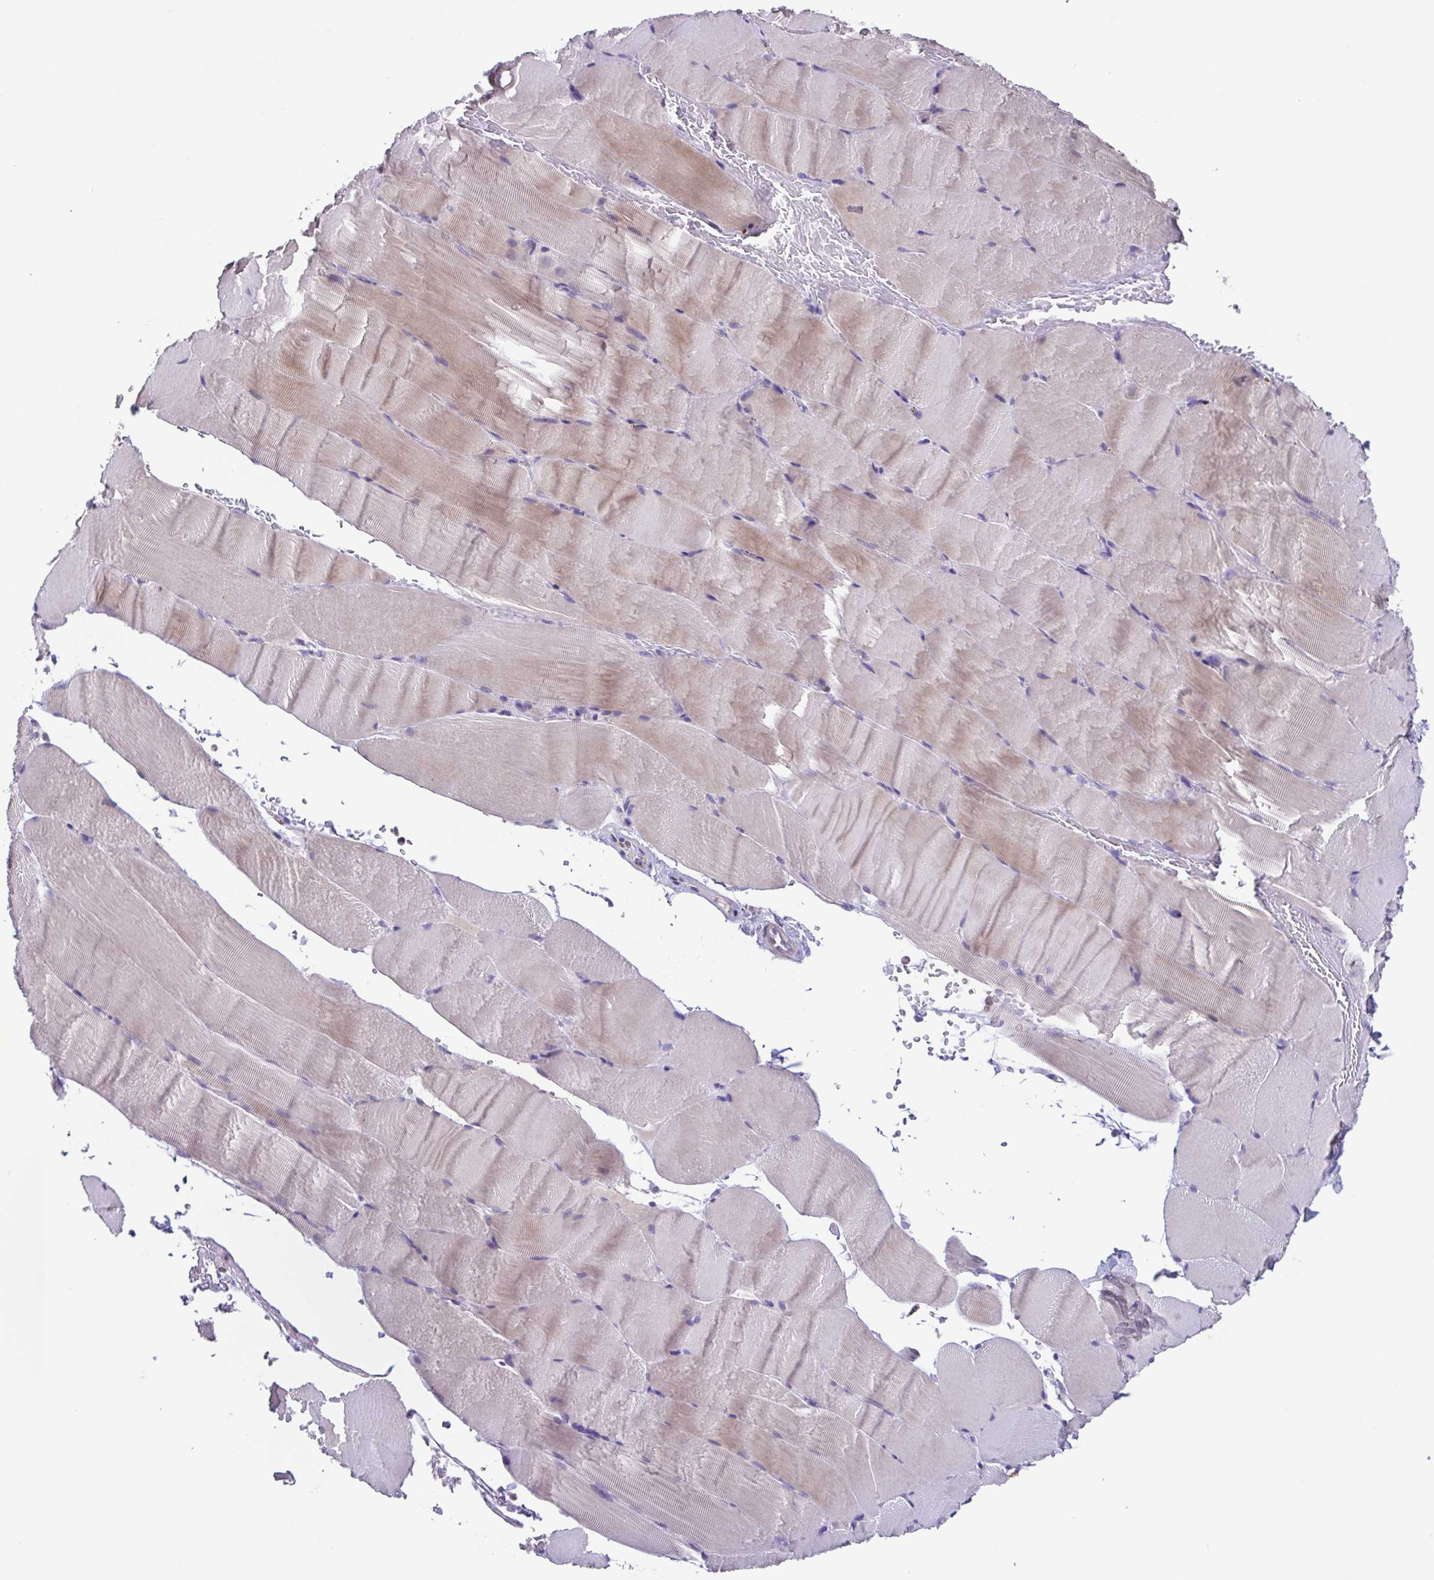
{"staining": {"intensity": "weak", "quantity": "25%-75%", "location": "cytoplasmic/membranous"}, "tissue": "skeletal muscle", "cell_type": "Myocytes", "image_type": "normal", "snomed": [{"axis": "morphology", "description": "Normal tissue, NOS"}, {"axis": "topography", "description": "Skeletal muscle"}], "caption": "A high-resolution photomicrograph shows immunohistochemistry (IHC) staining of unremarkable skeletal muscle, which displays weak cytoplasmic/membranous expression in approximately 25%-75% of myocytes. (Brightfield microscopy of DAB IHC at high magnification).", "gene": "ACTRT3", "patient": {"sex": "female", "age": 37}}